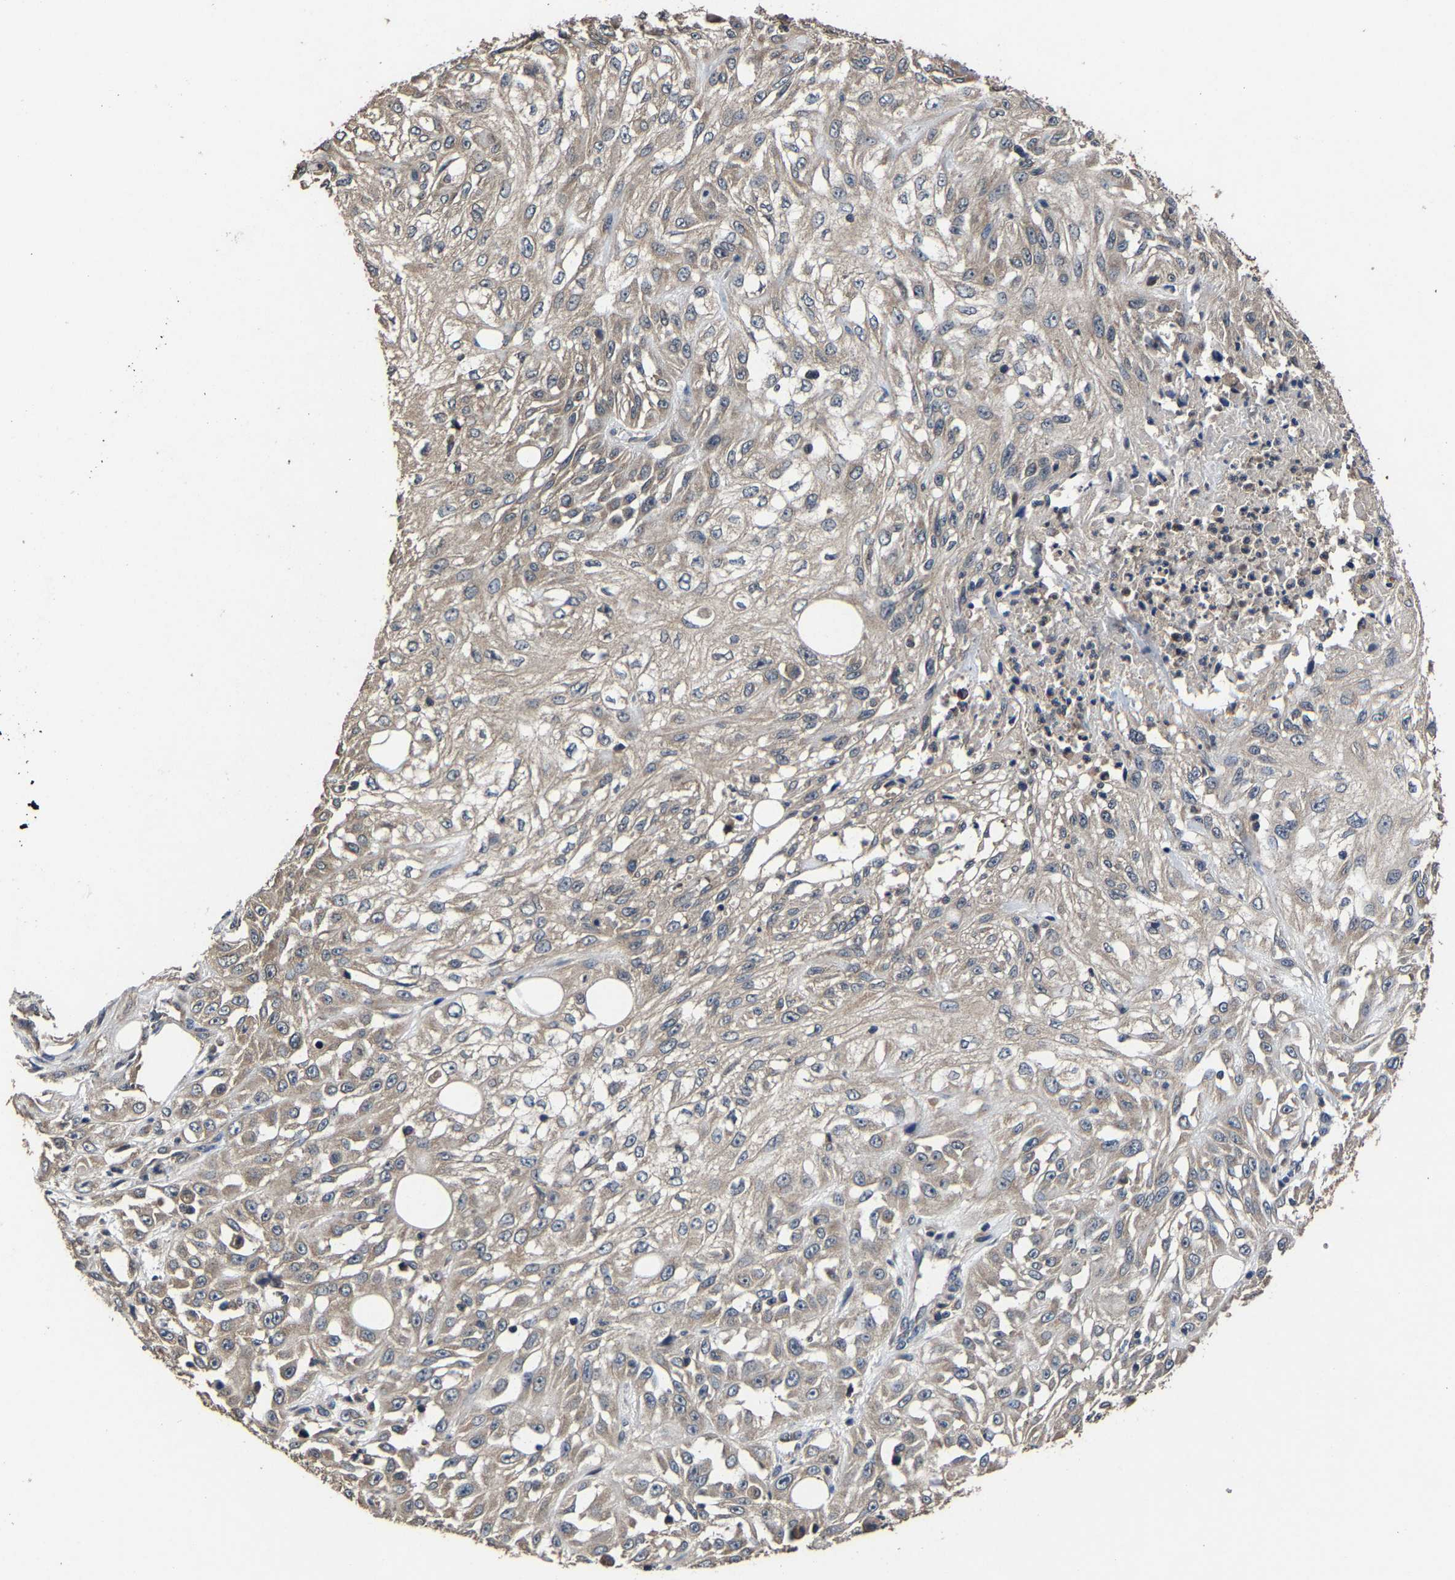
{"staining": {"intensity": "negative", "quantity": "none", "location": "none"}, "tissue": "skin cancer", "cell_type": "Tumor cells", "image_type": "cancer", "snomed": [{"axis": "morphology", "description": "Squamous cell carcinoma, NOS"}, {"axis": "morphology", "description": "Squamous cell carcinoma, metastatic, NOS"}, {"axis": "topography", "description": "Skin"}, {"axis": "topography", "description": "Lymph node"}], "caption": "Tumor cells show no significant staining in skin cancer.", "gene": "EBAG9", "patient": {"sex": "male", "age": 75}}